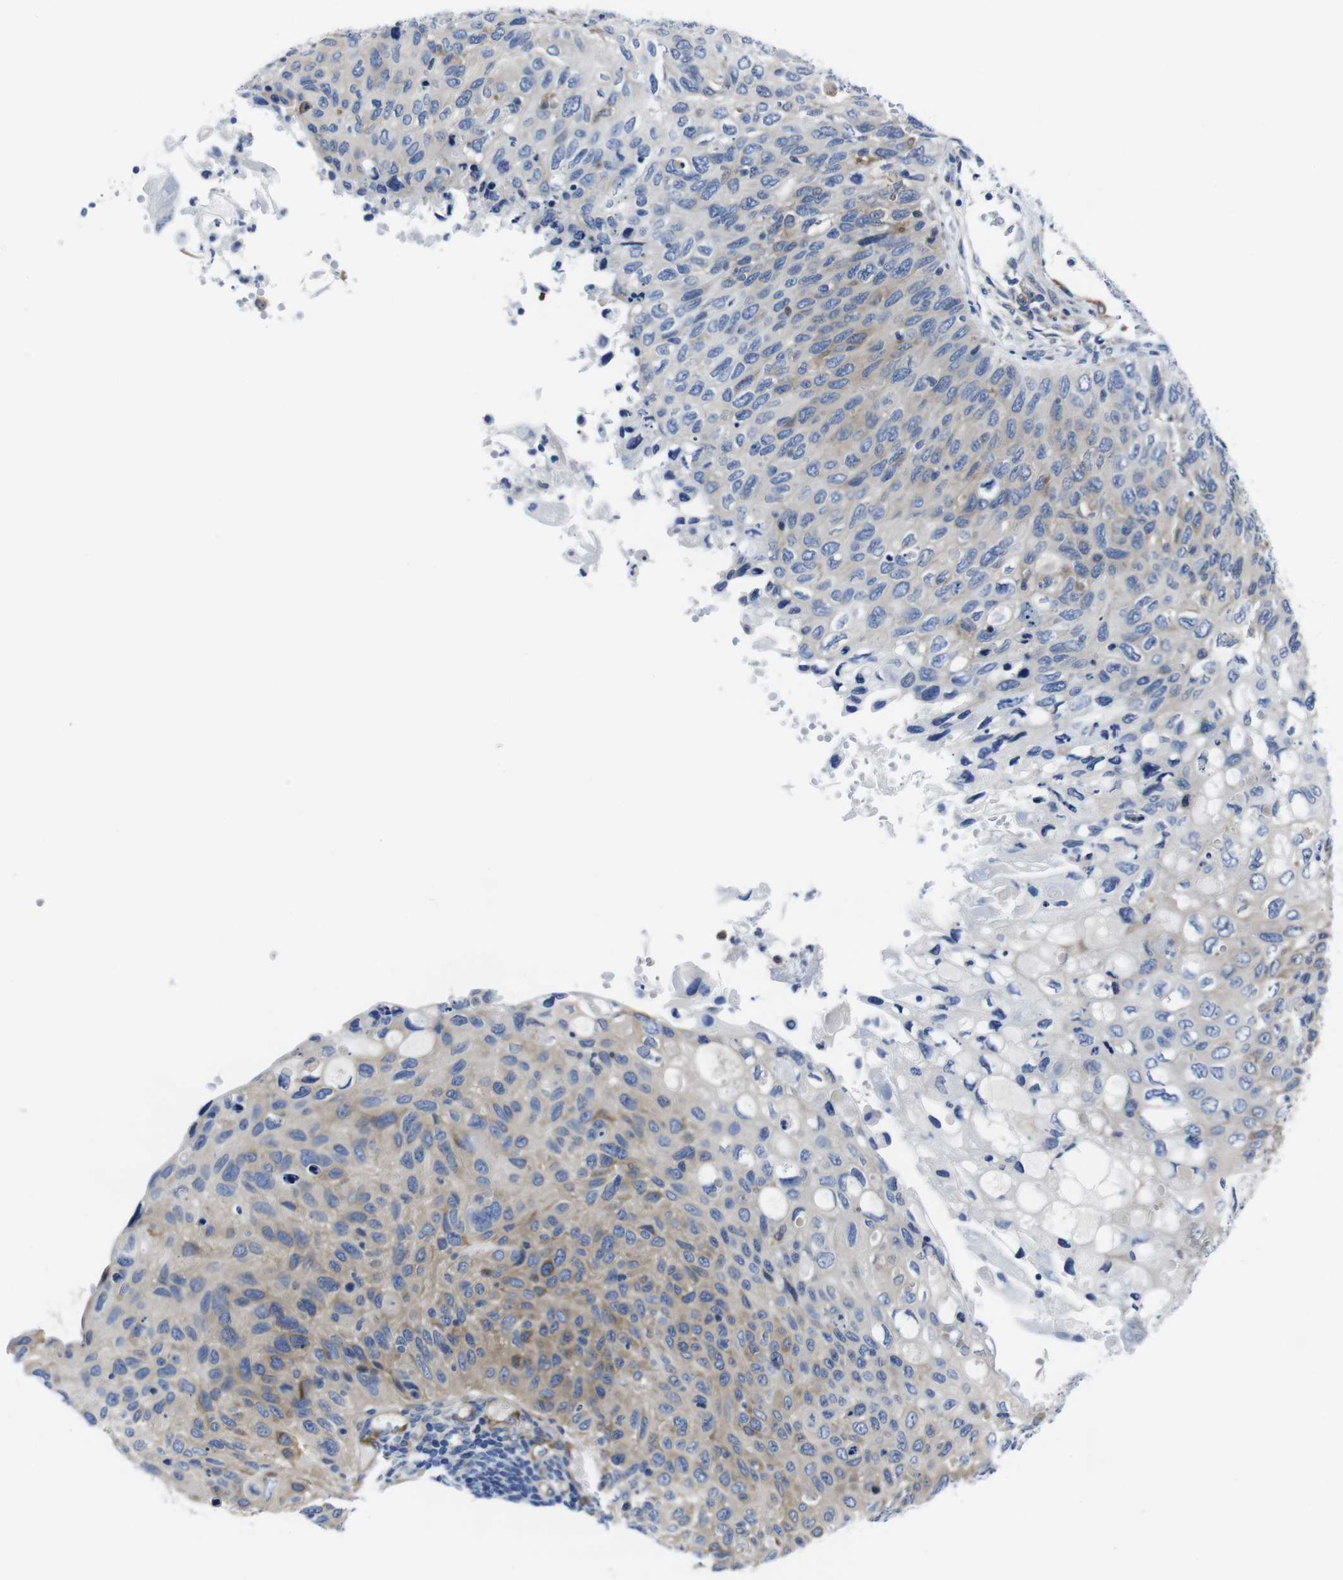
{"staining": {"intensity": "moderate", "quantity": "25%-75%", "location": "cytoplasmic/membranous"}, "tissue": "cervical cancer", "cell_type": "Tumor cells", "image_type": "cancer", "snomed": [{"axis": "morphology", "description": "Squamous cell carcinoma, NOS"}, {"axis": "topography", "description": "Cervix"}], "caption": "DAB (3,3'-diaminobenzidine) immunohistochemical staining of human cervical cancer reveals moderate cytoplasmic/membranous protein expression in about 25%-75% of tumor cells.", "gene": "EIF4A1", "patient": {"sex": "female", "age": 70}}